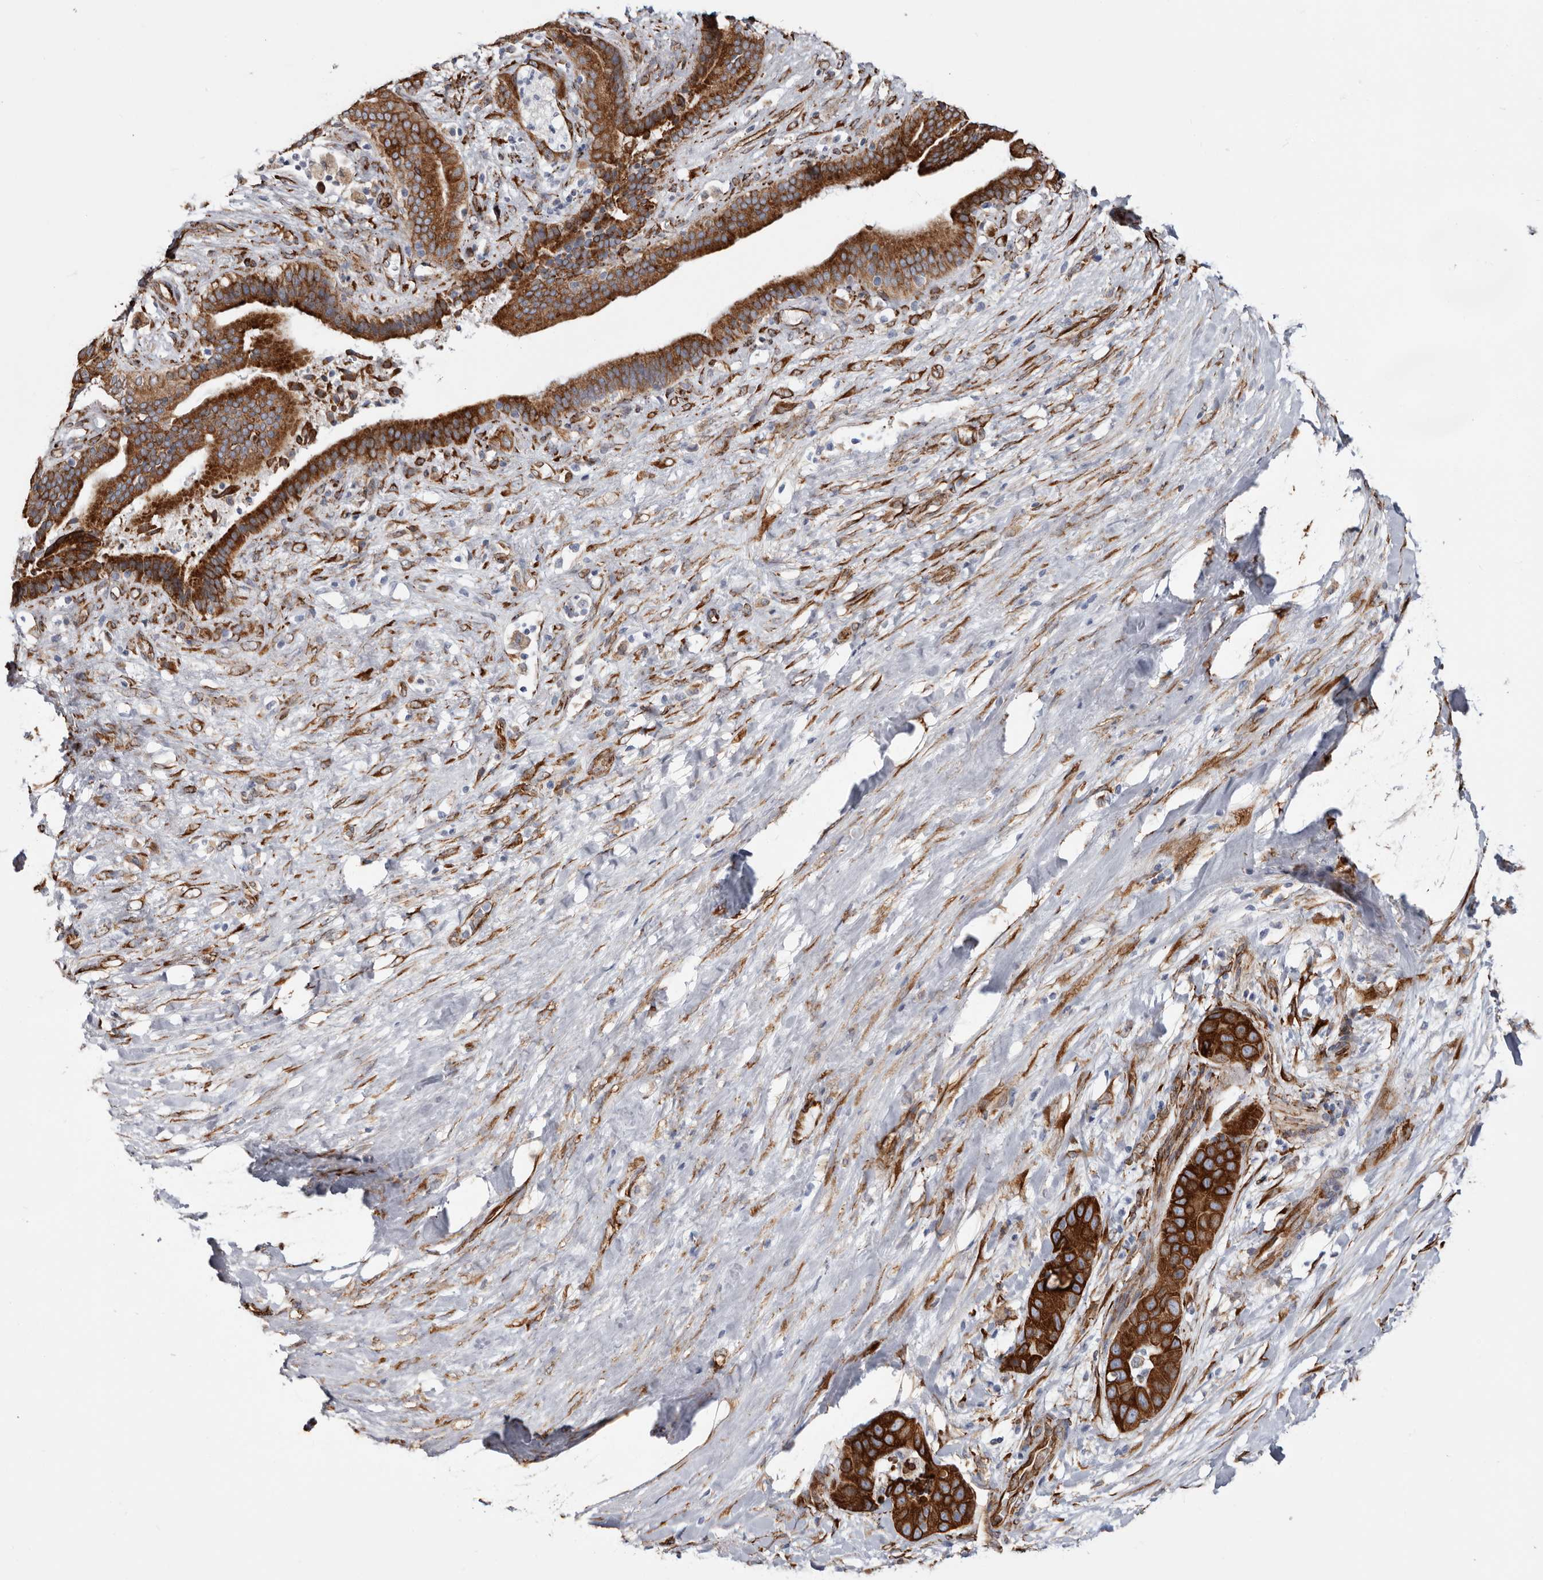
{"staining": {"intensity": "strong", "quantity": ">75%", "location": "cytoplasmic/membranous"}, "tissue": "liver cancer", "cell_type": "Tumor cells", "image_type": "cancer", "snomed": [{"axis": "morphology", "description": "Cholangiocarcinoma"}, {"axis": "topography", "description": "Liver"}], "caption": "Liver cancer (cholangiocarcinoma) stained for a protein (brown) exhibits strong cytoplasmic/membranous positive expression in about >75% of tumor cells.", "gene": "SEMA3E", "patient": {"sex": "female", "age": 52}}